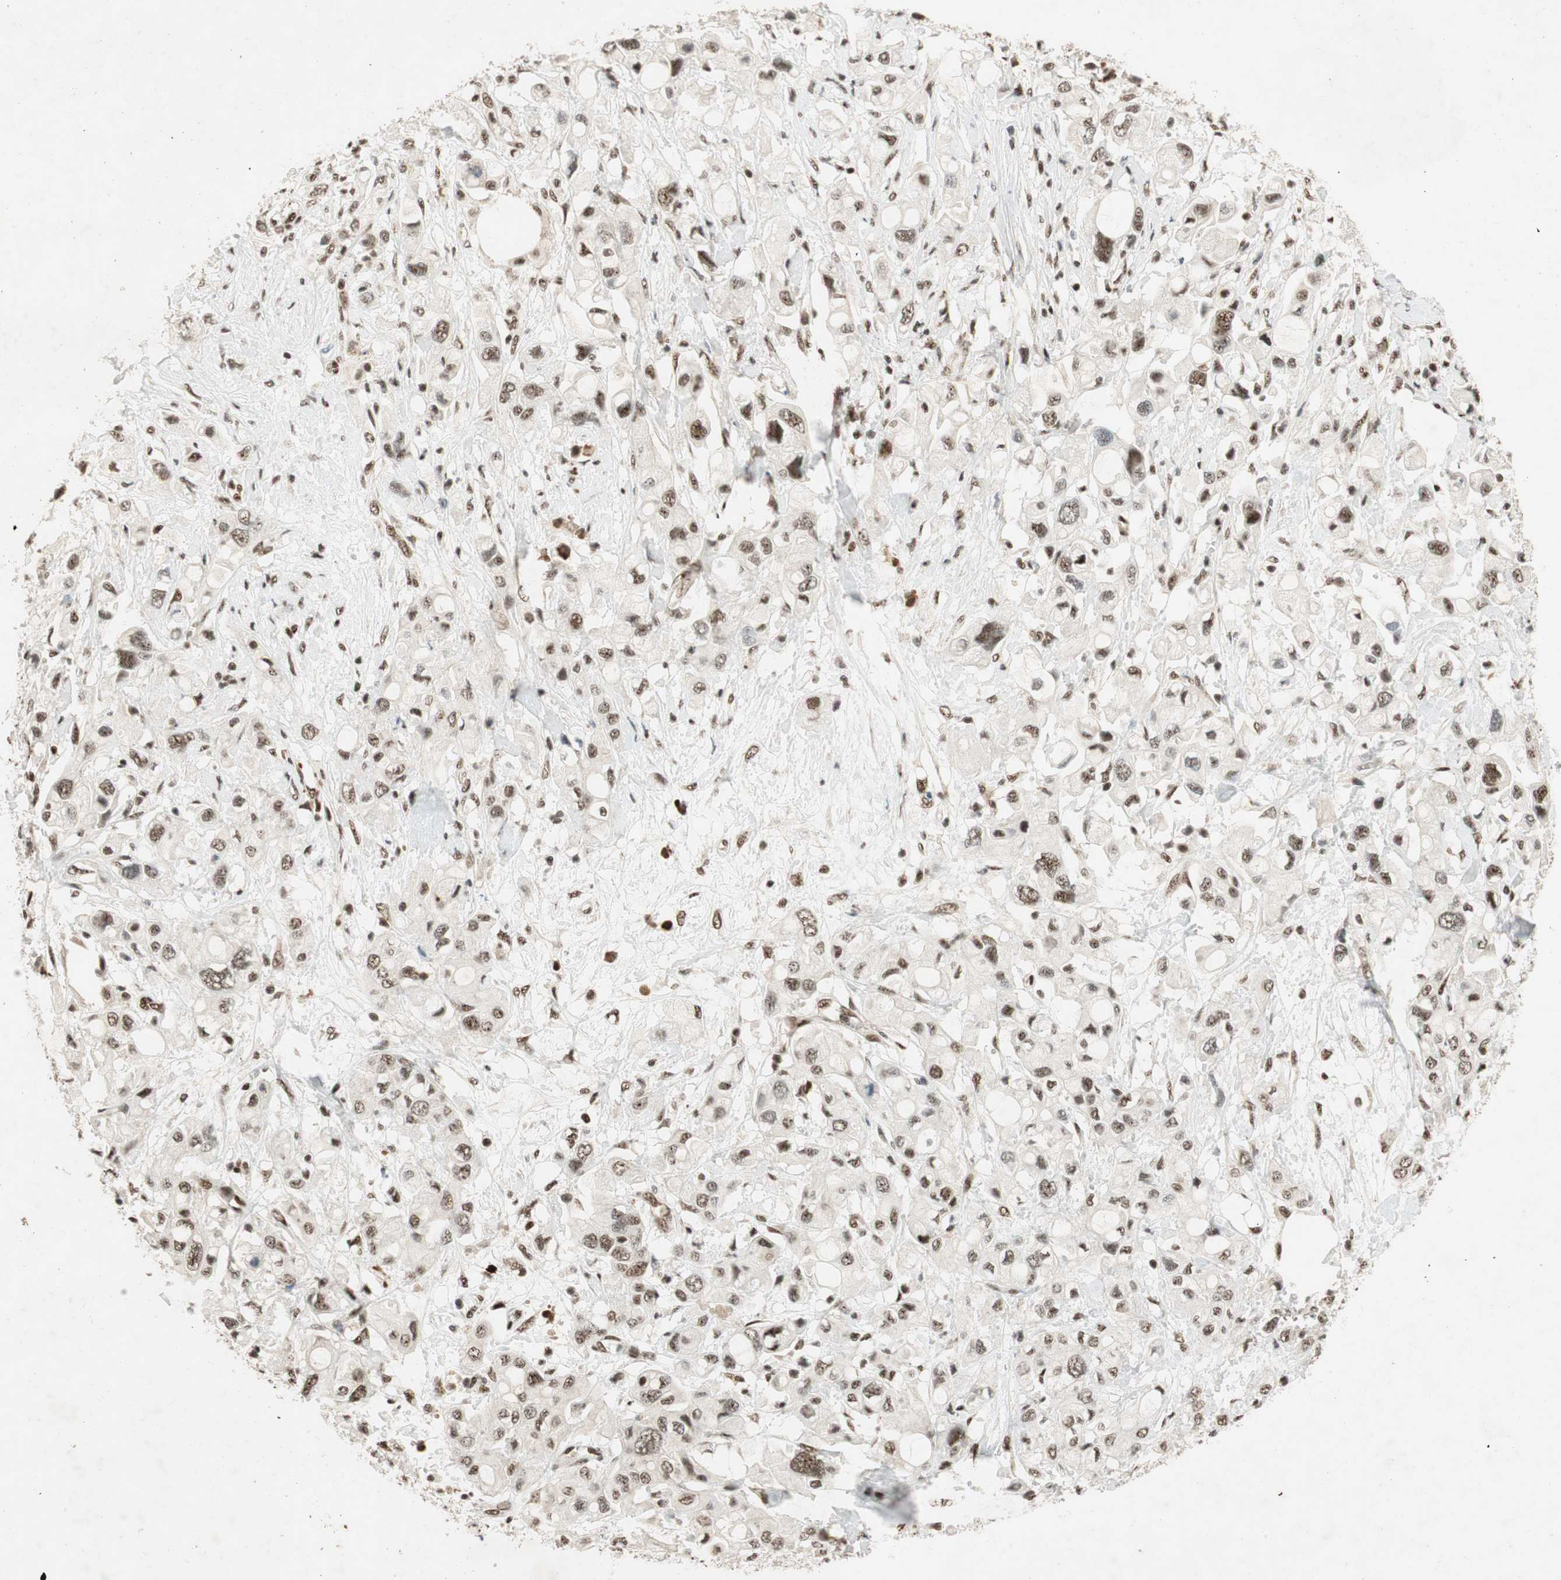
{"staining": {"intensity": "moderate", "quantity": ">75%", "location": "nuclear"}, "tissue": "pancreatic cancer", "cell_type": "Tumor cells", "image_type": "cancer", "snomed": [{"axis": "morphology", "description": "Adenocarcinoma, NOS"}, {"axis": "topography", "description": "Pancreas"}], "caption": "Immunohistochemical staining of human pancreatic cancer exhibits medium levels of moderate nuclear protein staining in approximately >75% of tumor cells.", "gene": "NCBP3", "patient": {"sex": "female", "age": 56}}